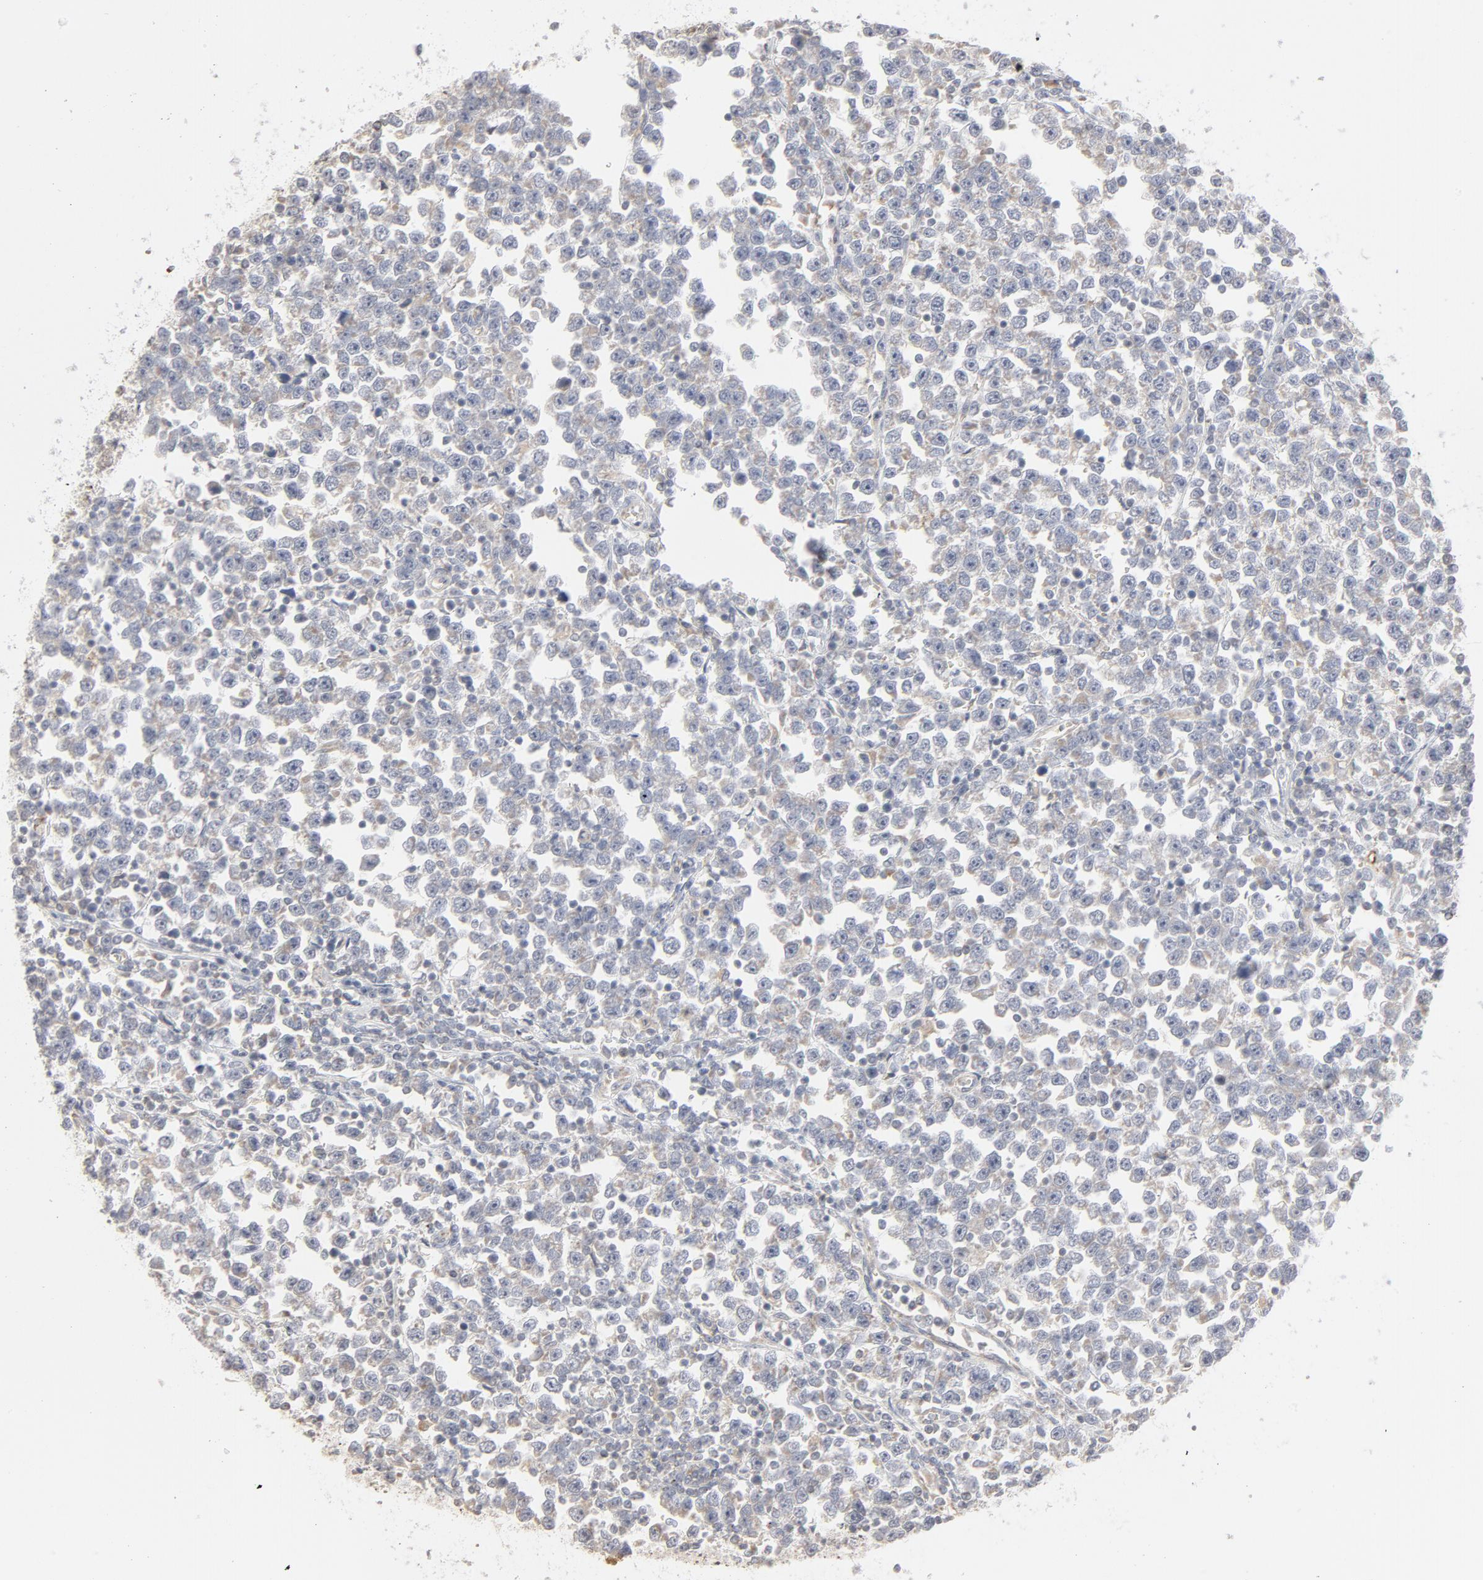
{"staining": {"intensity": "negative", "quantity": "none", "location": "none"}, "tissue": "testis cancer", "cell_type": "Tumor cells", "image_type": "cancer", "snomed": [{"axis": "morphology", "description": "Seminoma, NOS"}, {"axis": "topography", "description": "Testis"}], "caption": "Micrograph shows no protein expression in tumor cells of testis cancer (seminoma) tissue.", "gene": "POMT2", "patient": {"sex": "male", "age": 43}}